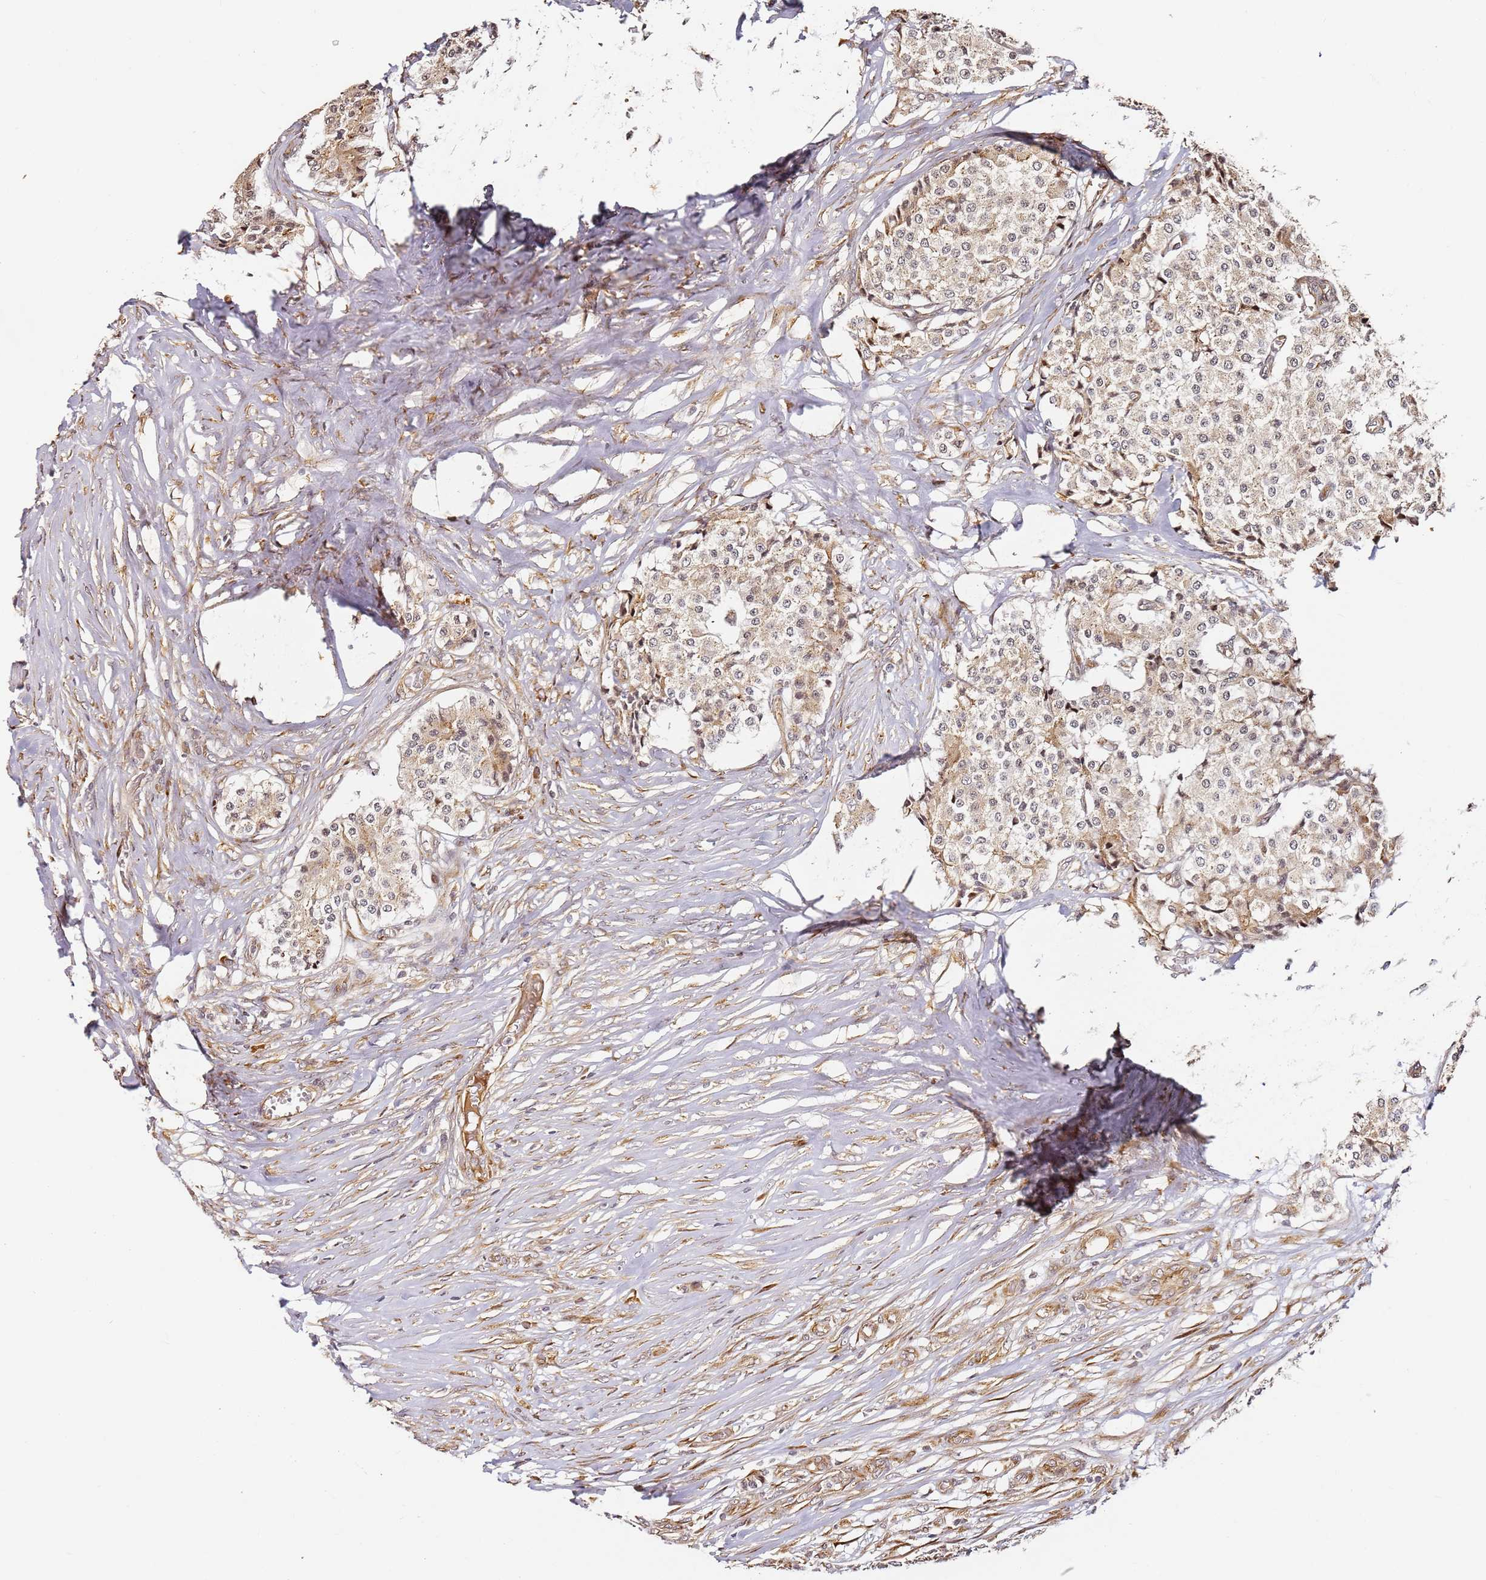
{"staining": {"intensity": "weak", "quantity": "25%-75%", "location": "cytoplasmic/membranous,nuclear"}, "tissue": "carcinoid", "cell_type": "Tumor cells", "image_type": "cancer", "snomed": [{"axis": "morphology", "description": "Carcinoid, malignant, NOS"}, {"axis": "topography", "description": "Colon"}], "caption": "Carcinoid (malignant) was stained to show a protein in brown. There is low levels of weak cytoplasmic/membranous and nuclear expression in about 25%-75% of tumor cells. (Brightfield microscopy of DAB IHC at high magnification).", "gene": "RPS3A", "patient": {"sex": "female", "age": 52}}